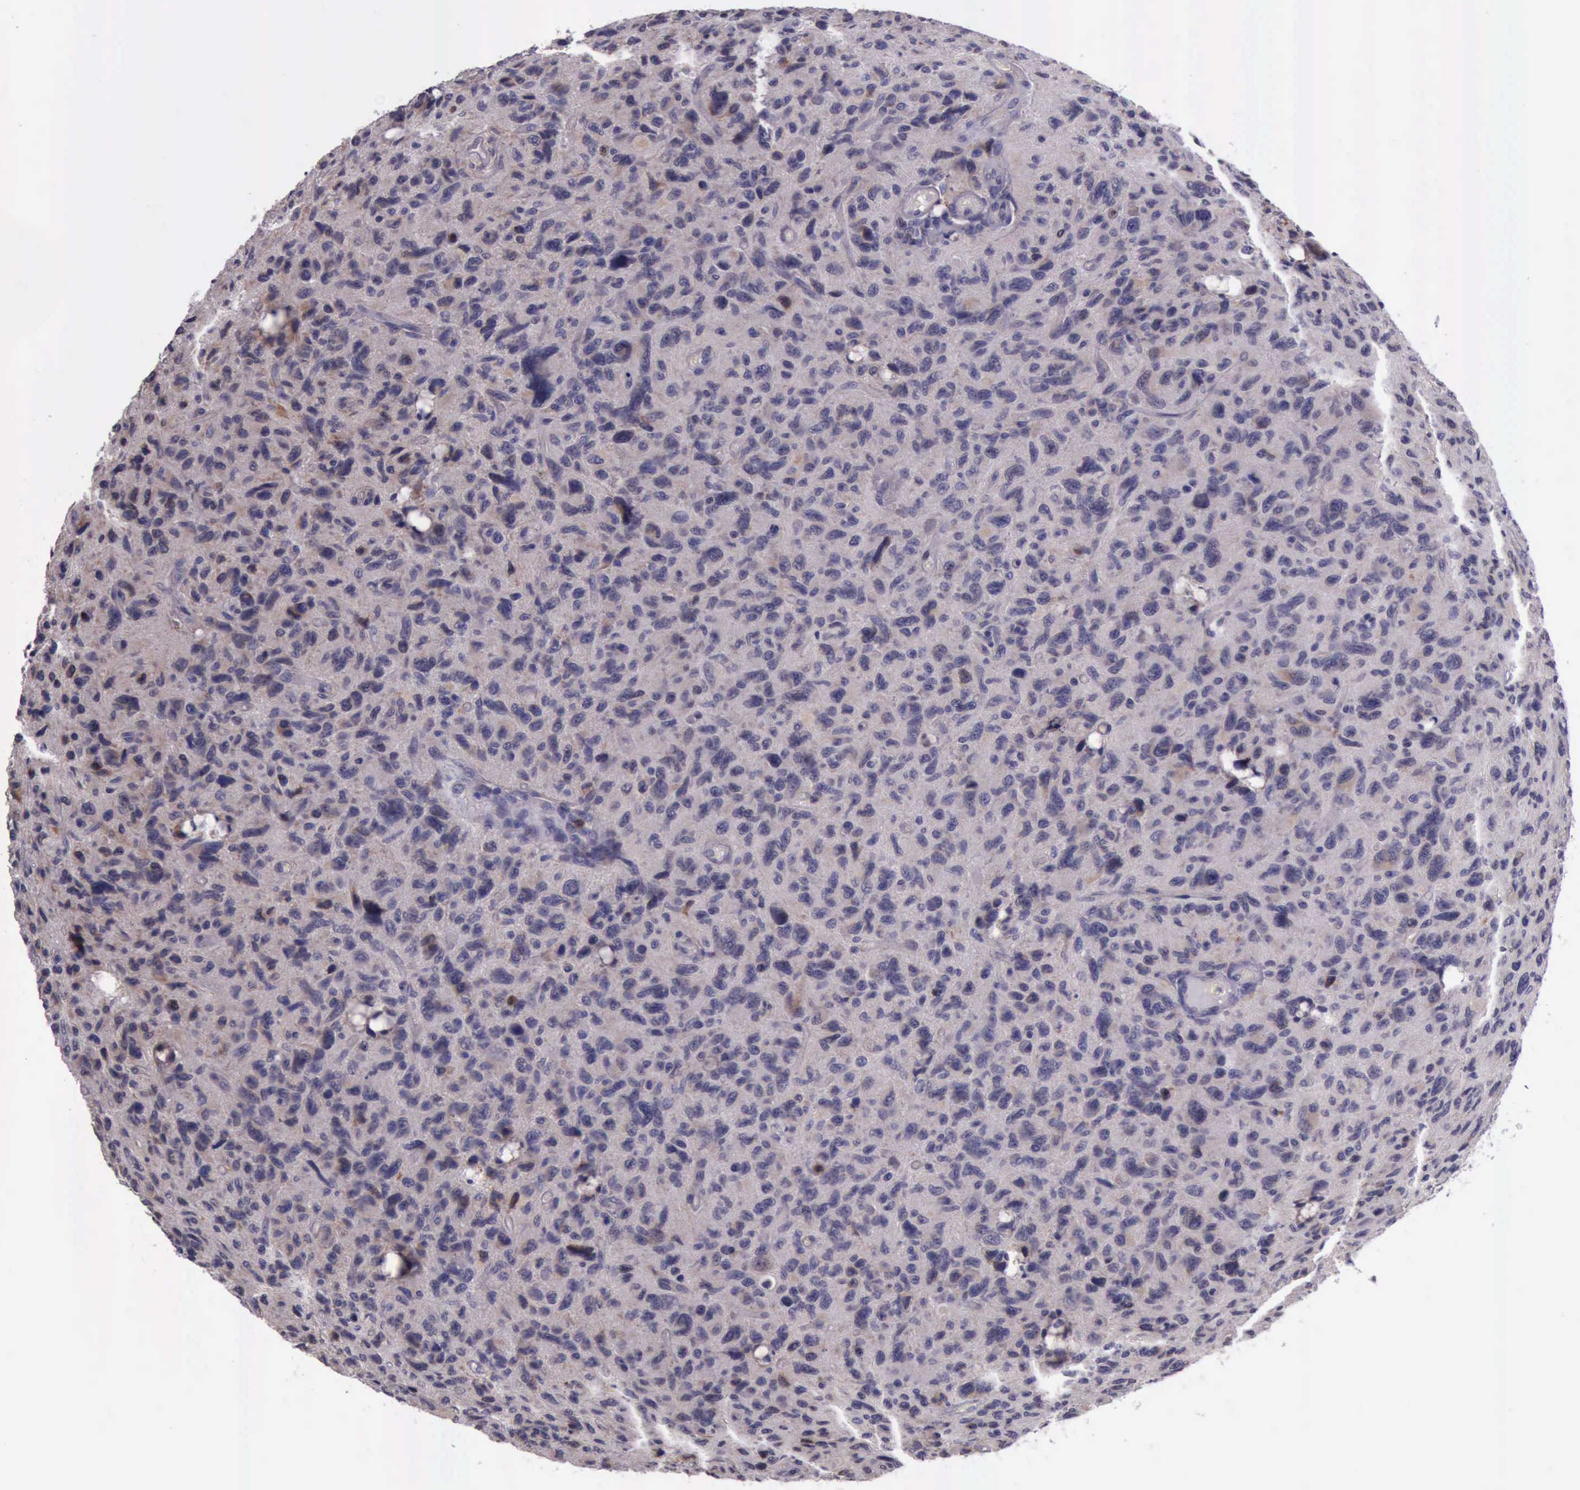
{"staining": {"intensity": "weak", "quantity": ">75%", "location": "cytoplasmic/membranous"}, "tissue": "glioma", "cell_type": "Tumor cells", "image_type": "cancer", "snomed": [{"axis": "morphology", "description": "Glioma, malignant, High grade"}, {"axis": "topography", "description": "Brain"}], "caption": "The histopathology image reveals staining of glioma, revealing weak cytoplasmic/membranous protein positivity (brown color) within tumor cells.", "gene": "PLEK2", "patient": {"sex": "female", "age": 60}}